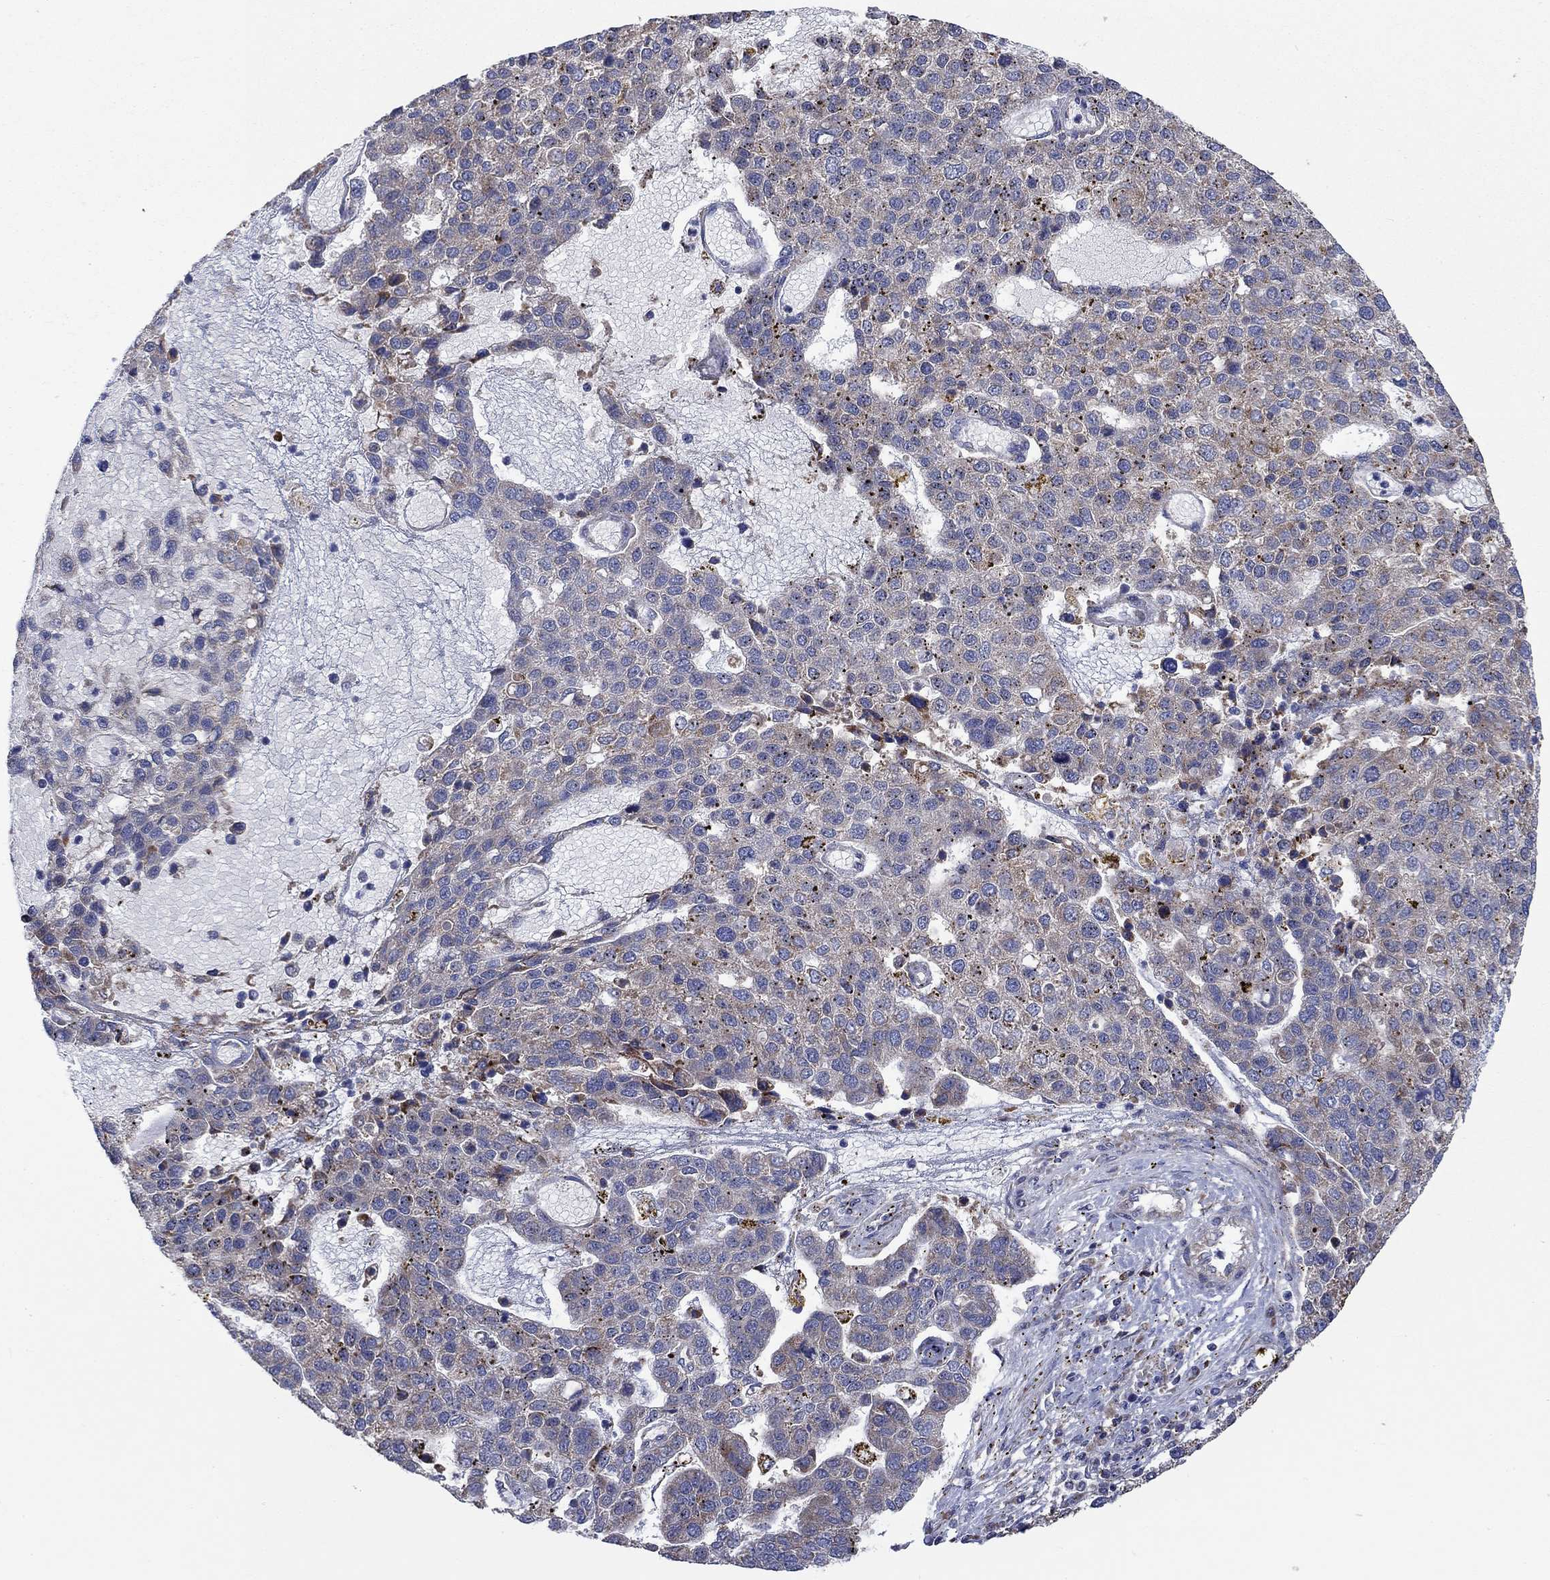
{"staining": {"intensity": "negative", "quantity": "none", "location": "none"}, "tissue": "pancreatic cancer", "cell_type": "Tumor cells", "image_type": "cancer", "snomed": [{"axis": "morphology", "description": "Adenocarcinoma, NOS"}, {"axis": "topography", "description": "Pancreas"}], "caption": "Immunohistochemistry (IHC) image of human pancreatic adenocarcinoma stained for a protein (brown), which exhibits no expression in tumor cells.", "gene": "RPLP0", "patient": {"sex": "female", "age": 61}}